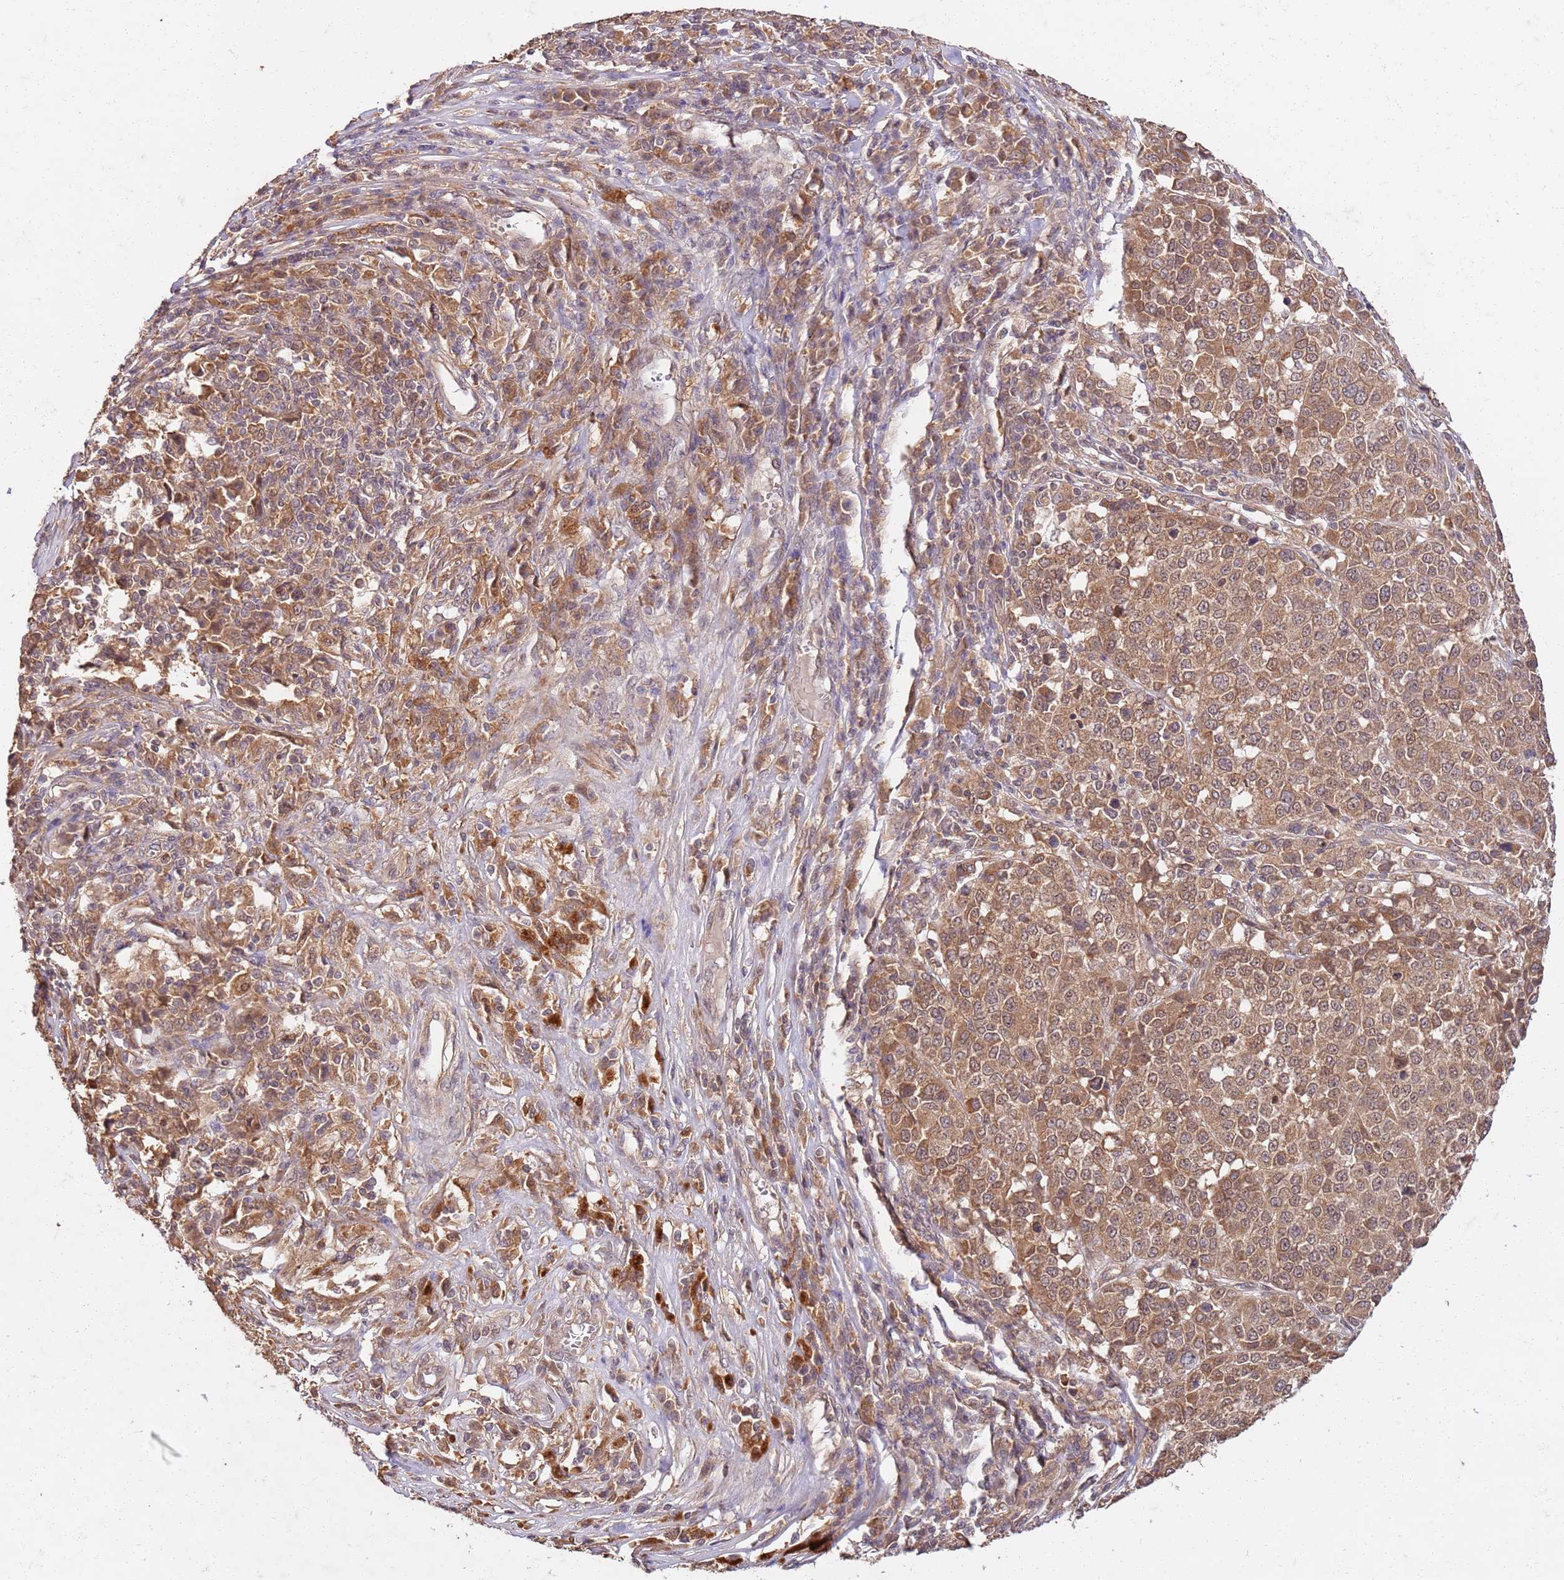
{"staining": {"intensity": "moderate", "quantity": ">75%", "location": "cytoplasmic/membranous,nuclear"}, "tissue": "melanoma", "cell_type": "Tumor cells", "image_type": "cancer", "snomed": [{"axis": "morphology", "description": "Malignant melanoma, Metastatic site"}, {"axis": "topography", "description": "Lymph node"}], "caption": "A brown stain labels moderate cytoplasmic/membranous and nuclear staining of a protein in malignant melanoma (metastatic site) tumor cells.", "gene": "UBE3A", "patient": {"sex": "male", "age": 44}}